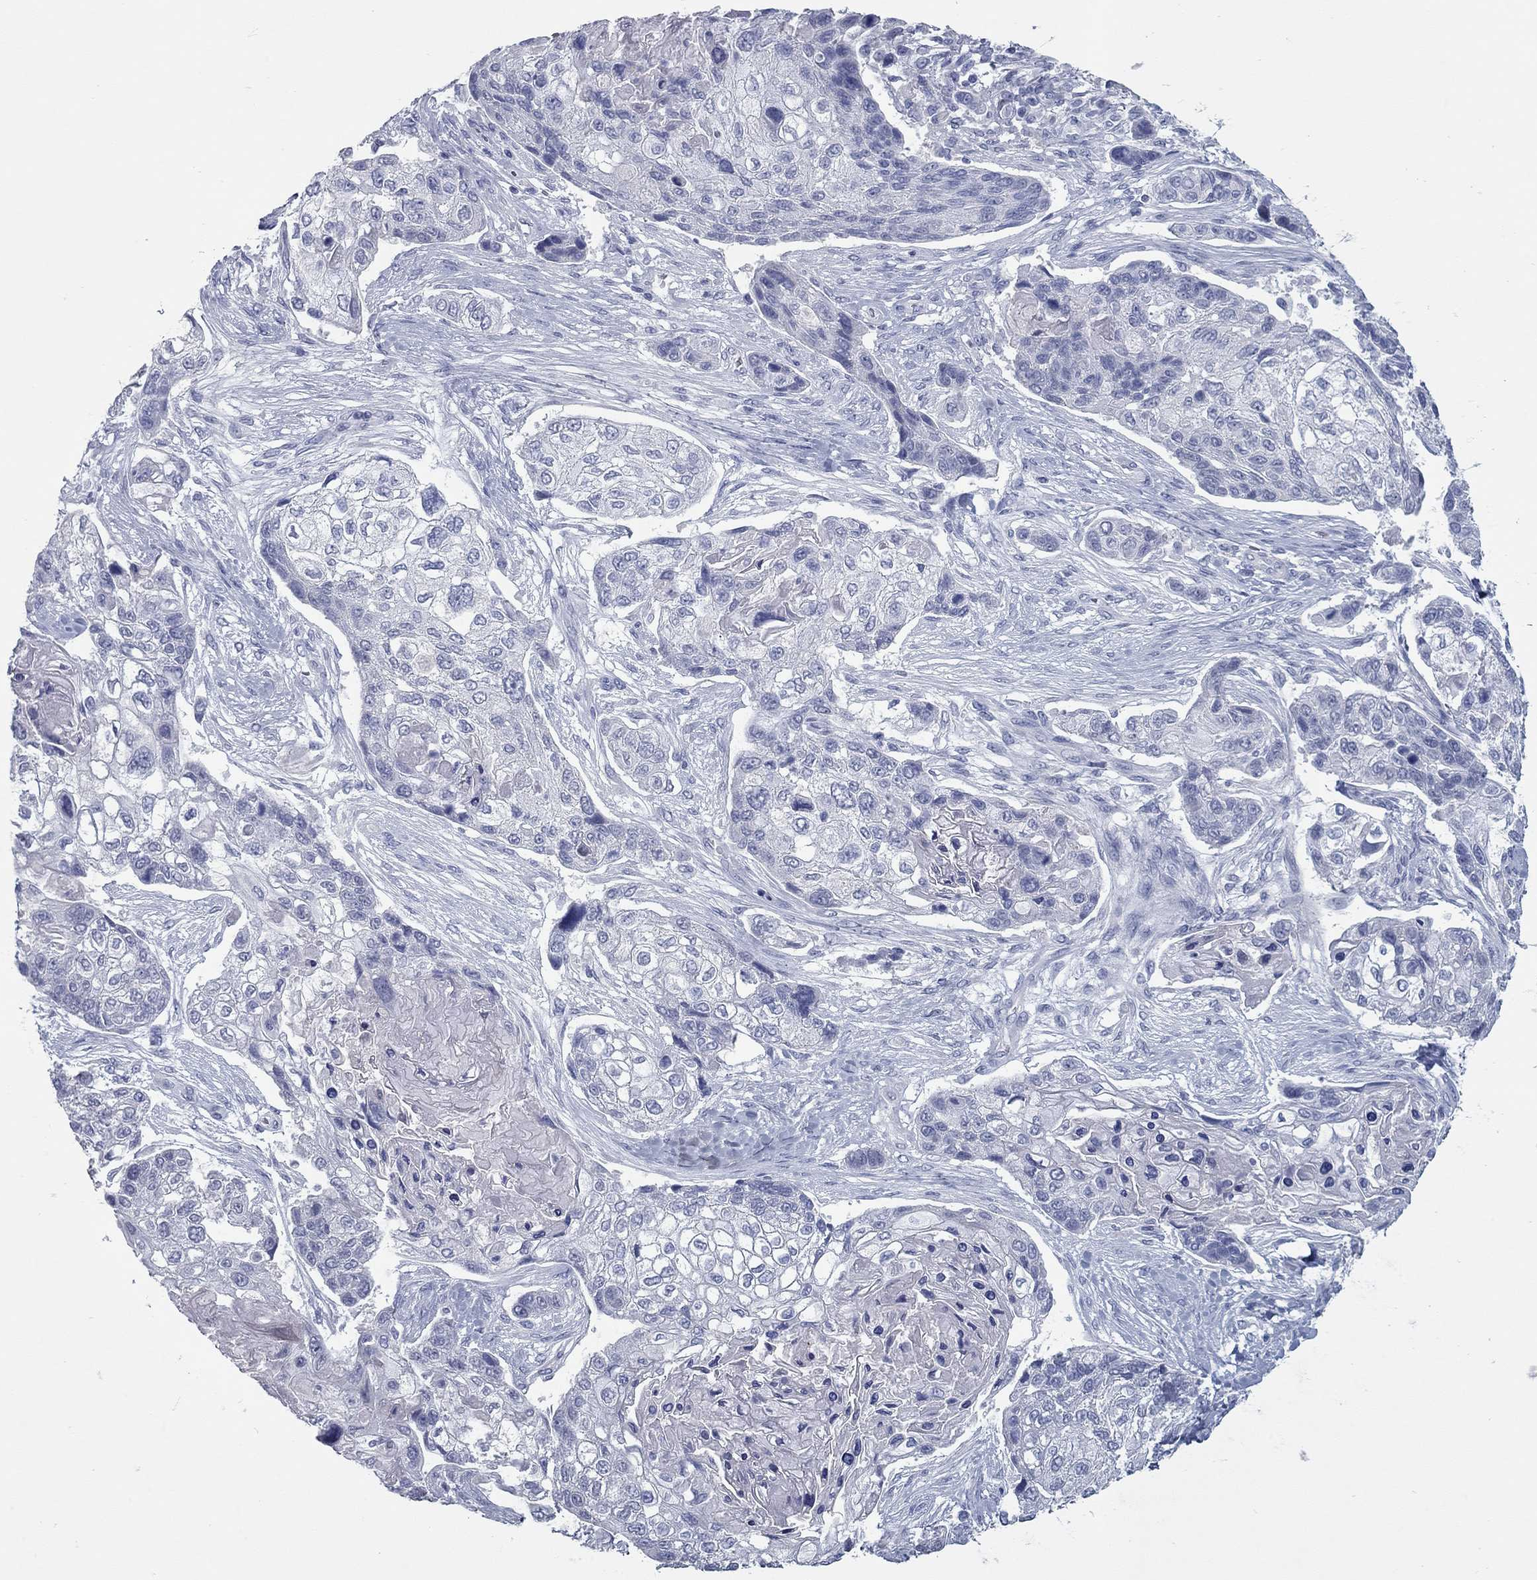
{"staining": {"intensity": "negative", "quantity": "none", "location": "none"}, "tissue": "lung cancer", "cell_type": "Tumor cells", "image_type": "cancer", "snomed": [{"axis": "morphology", "description": "Squamous cell carcinoma, NOS"}, {"axis": "topography", "description": "Lung"}], "caption": "High magnification brightfield microscopy of lung squamous cell carcinoma stained with DAB (3,3'-diaminobenzidine) (brown) and counterstained with hematoxylin (blue): tumor cells show no significant expression.", "gene": "KIRREL2", "patient": {"sex": "male", "age": 69}}